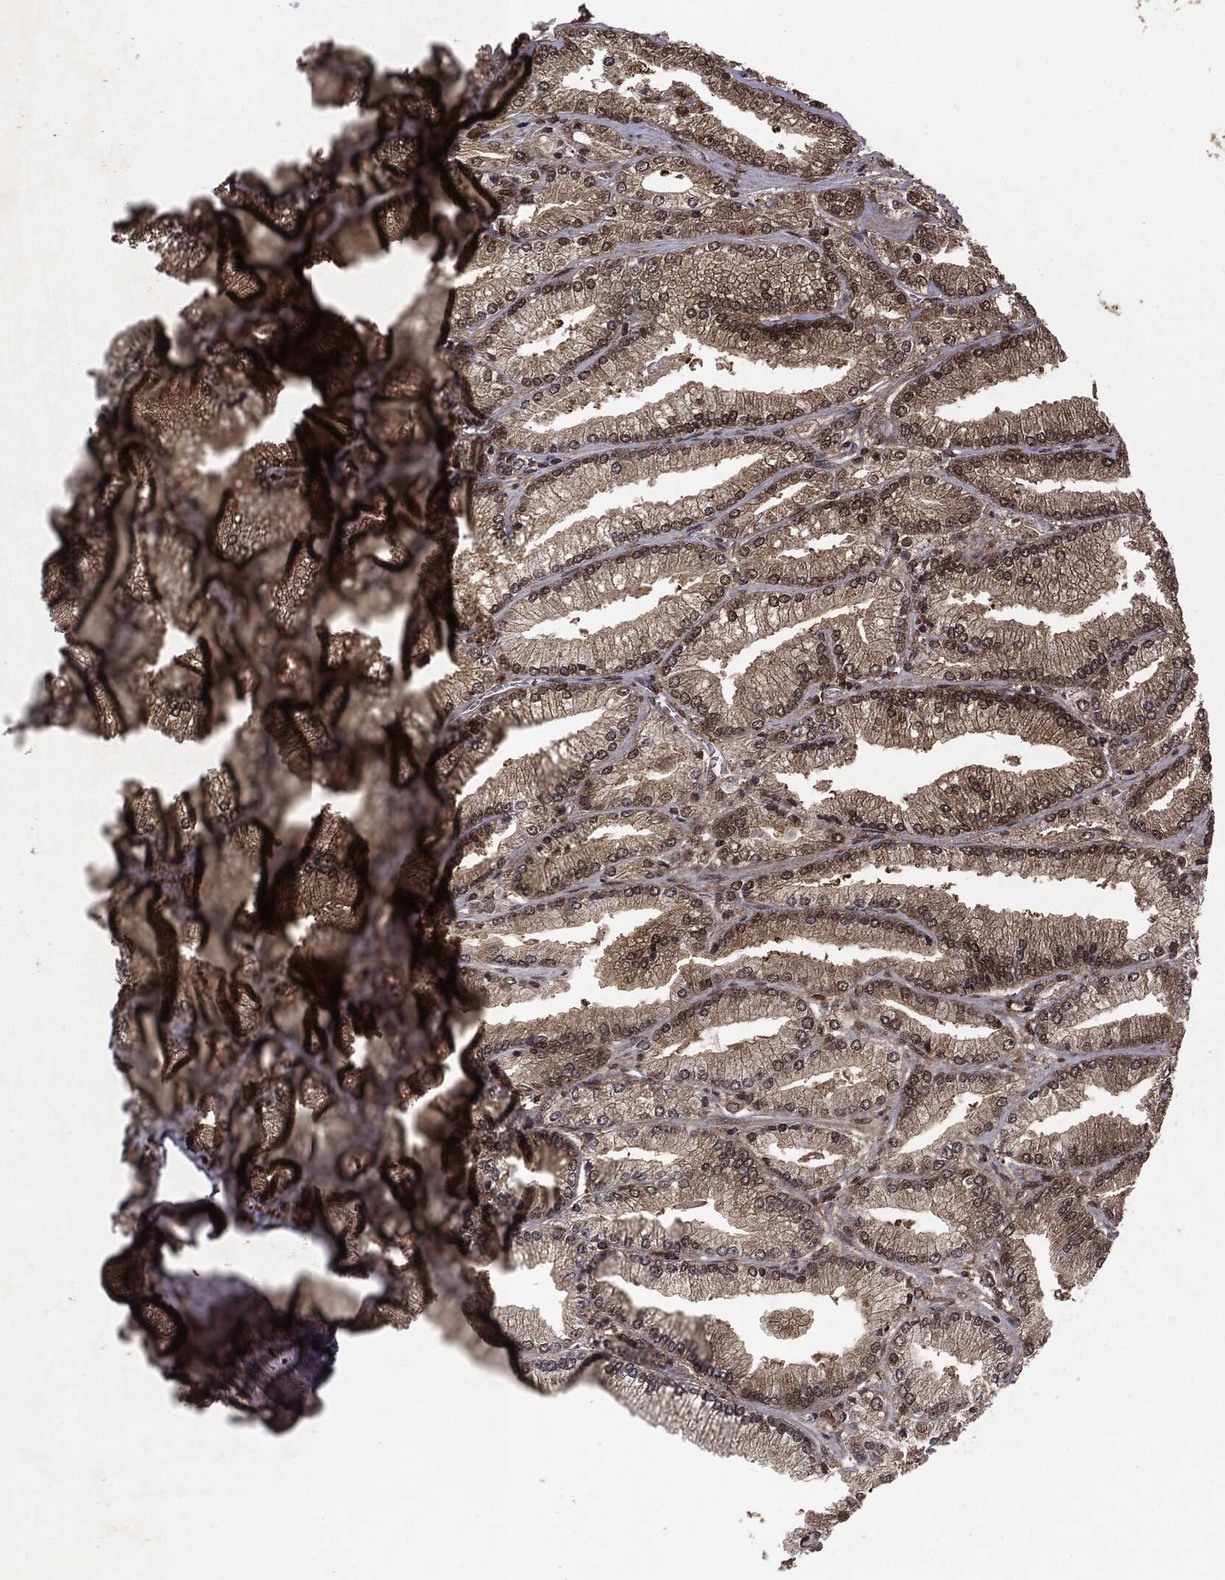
{"staining": {"intensity": "weak", "quantity": ">75%", "location": "cytoplasmic/membranous"}, "tissue": "prostate cancer", "cell_type": "Tumor cells", "image_type": "cancer", "snomed": [{"axis": "morphology", "description": "Adenocarcinoma, Low grade"}, {"axis": "topography", "description": "Prostate"}], "caption": "This is an image of immunohistochemistry (IHC) staining of prostate adenocarcinoma (low-grade), which shows weak positivity in the cytoplasmic/membranous of tumor cells.", "gene": "PEBP1", "patient": {"sex": "male", "age": 67}}